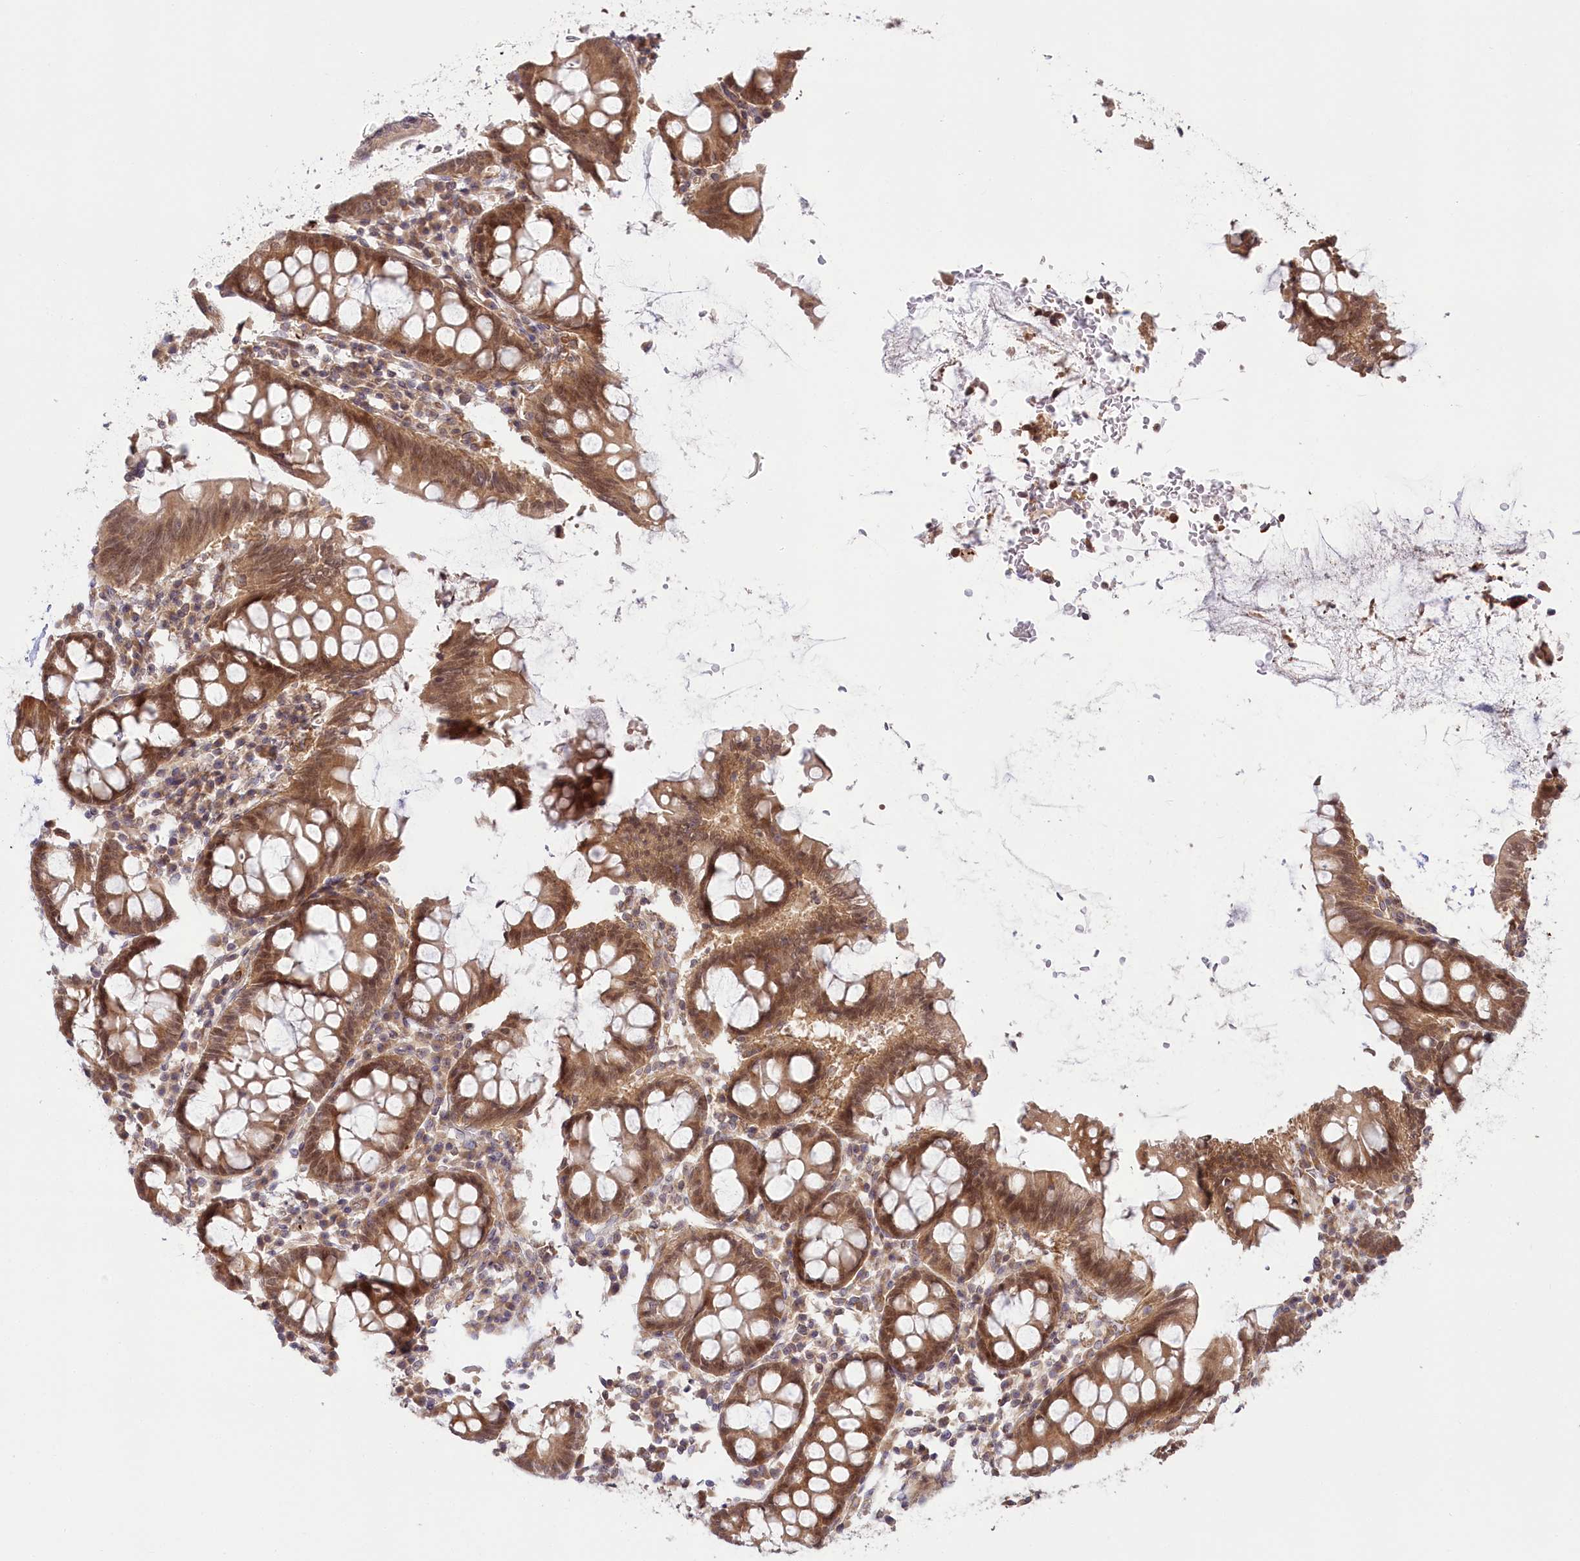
{"staining": {"intensity": "moderate", "quantity": ">75%", "location": "cytoplasmic/membranous"}, "tissue": "colon", "cell_type": "Endothelial cells", "image_type": "normal", "snomed": [{"axis": "morphology", "description": "Normal tissue, NOS"}, {"axis": "topography", "description": "Colon"}], "caption": "Endothelial cells display medium levels of moderate cytoplasmic/membranous positivity in about >75% of cells in benign human colon.", "gene": "CEP70", "patient": {"sex": "female", "age": 79}}